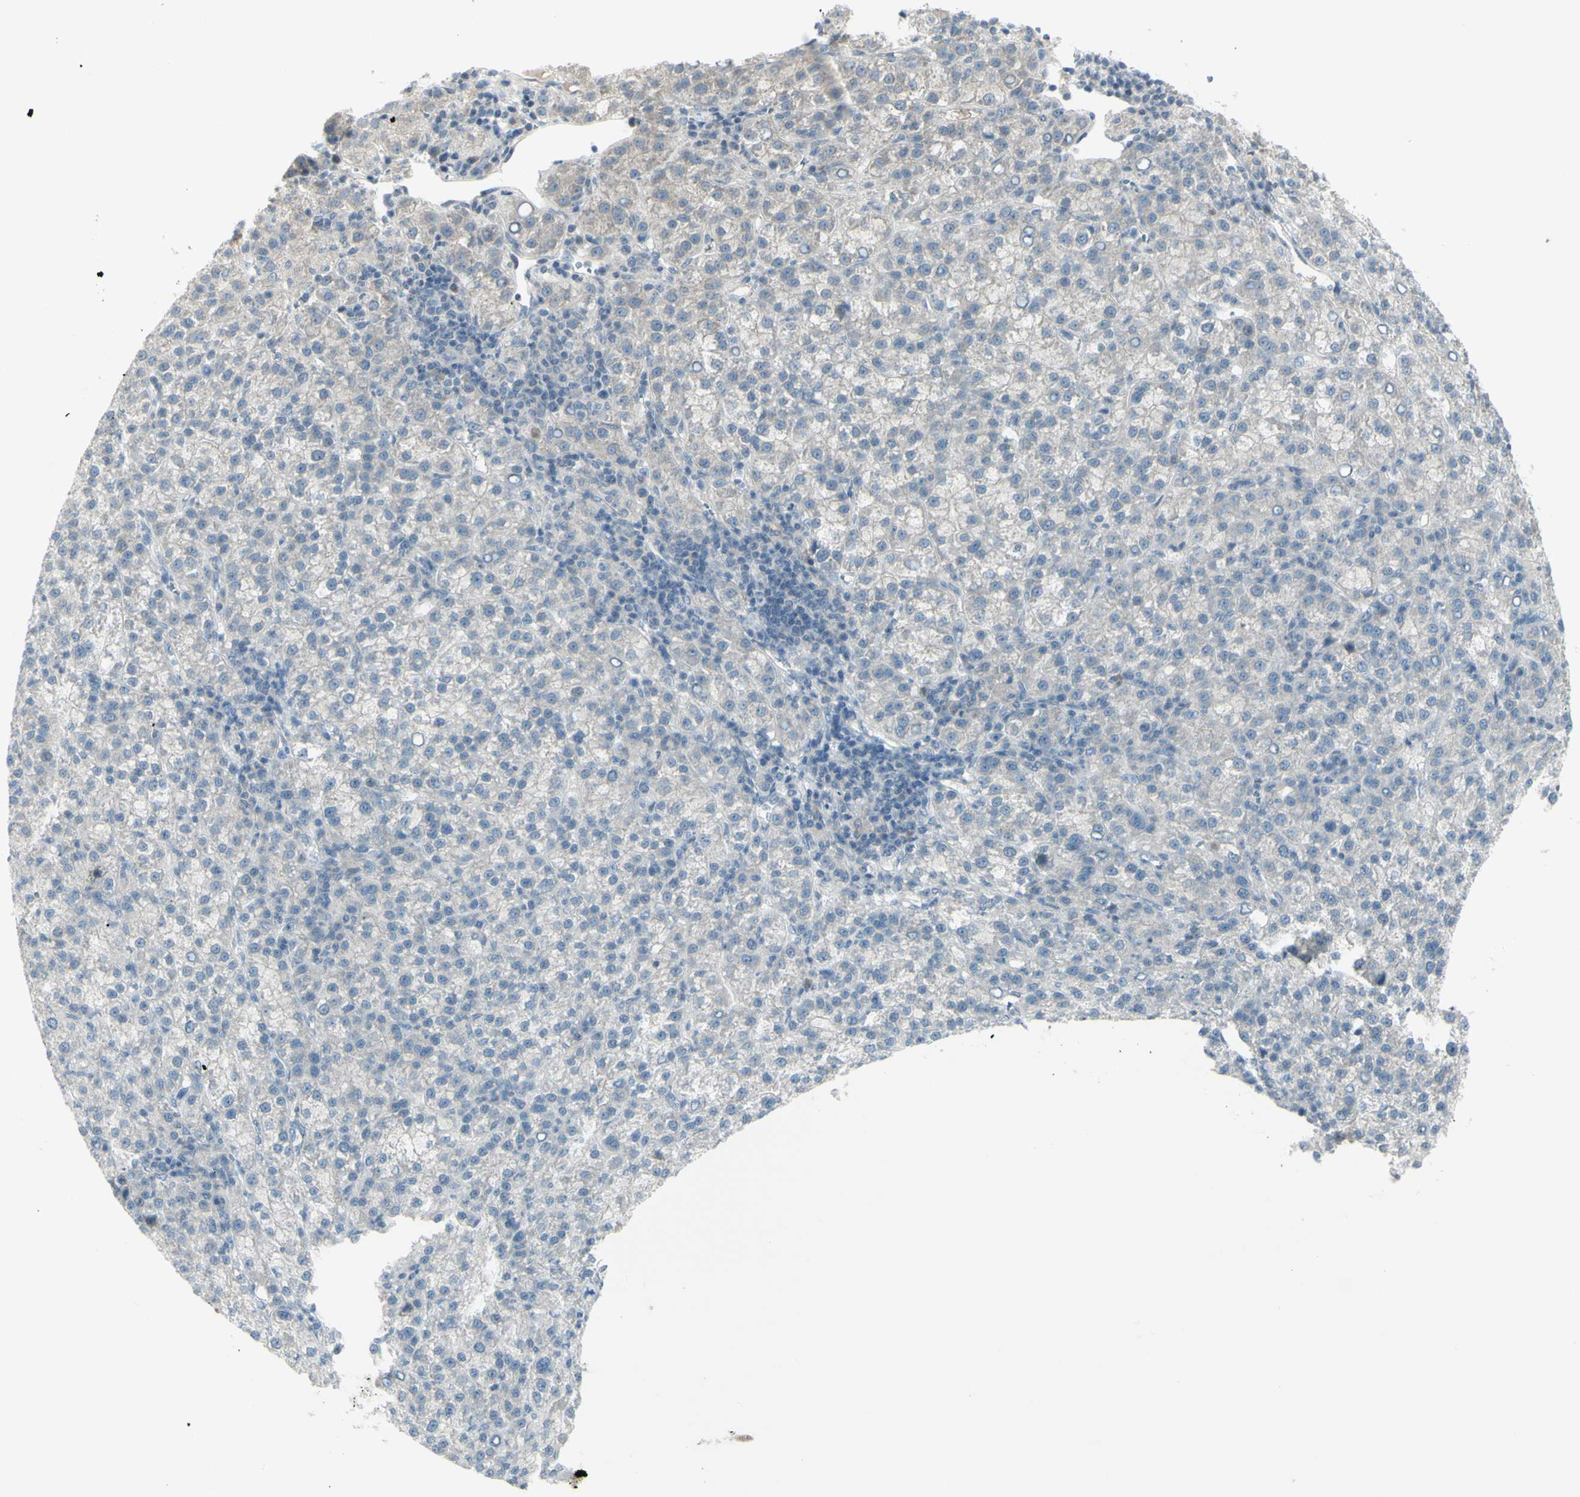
{"staining": {"intensity": "negative", "quantity": "none", "location": "none"}, "tissue": "liver cancer", "cell_type": "Tumor cells", "image_type": "cancer", "snomed": [{"axis": "morphology", "description": "Carcinoma, Hepatocellular, NOS"}, {"axis": "topography", "description": "Liver"}], "caption": "Histopathology image shows no significant protein positivity in tumor cells of liver cancer.", "gene": "SH3GL2", "patient": {"sex": "female", "age": 58}}